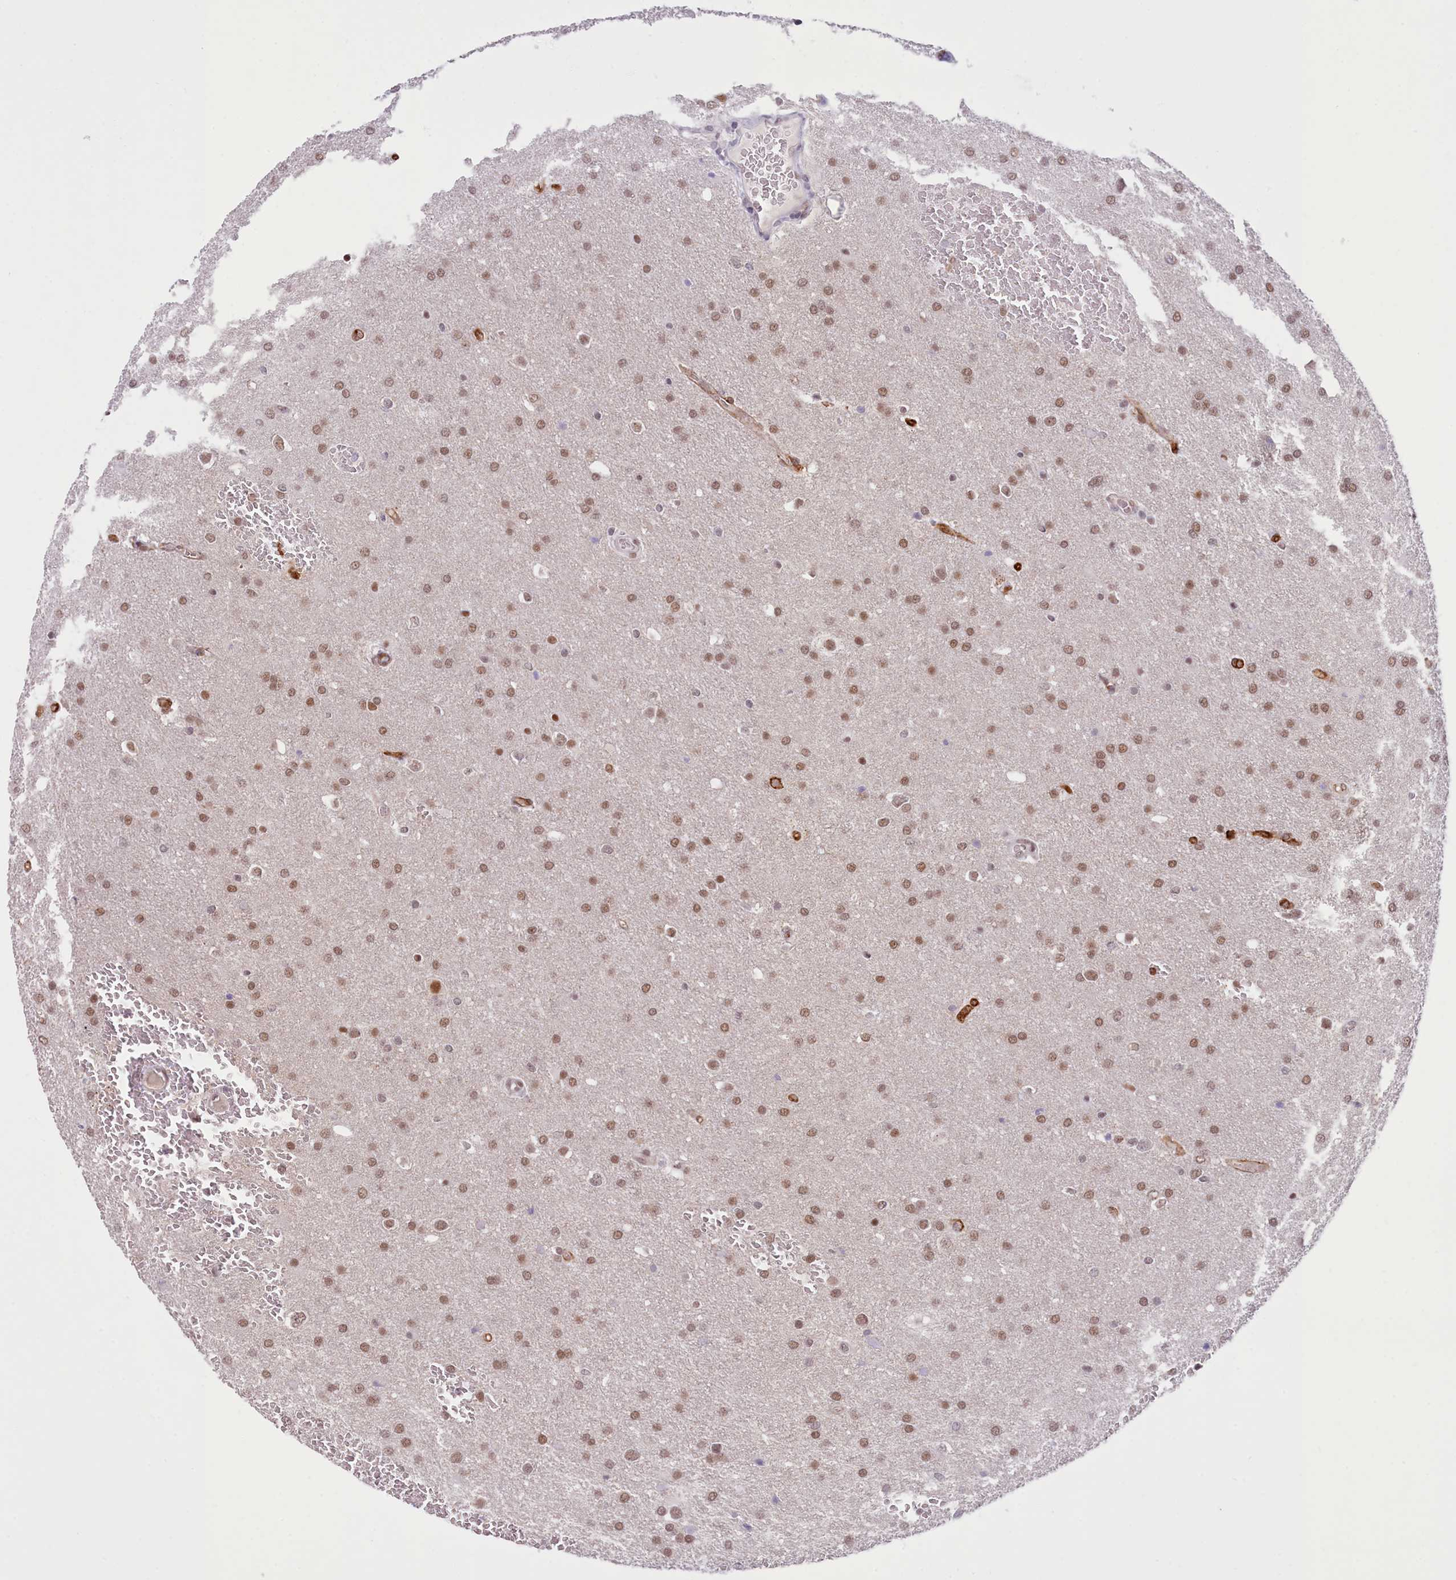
{"staining": {"intensity": "moderate", "quantity": ">75%", "location": "nuclear"}, "tissue": "glioma", "cell_type": "Tumor cells", "image_type": "cancer", "snomed": [{"axis": "morphology", "description": "Glioma, malignant, Low grade"}, {"axis": "topography", "description": "Brain"}], "caption": "Human malignant glioma (low-grade) stained with a protein marker reveals moderate staining in tumor cells.", "gene": "RFX1", "patient": {"sex": "female", "age": 32}}